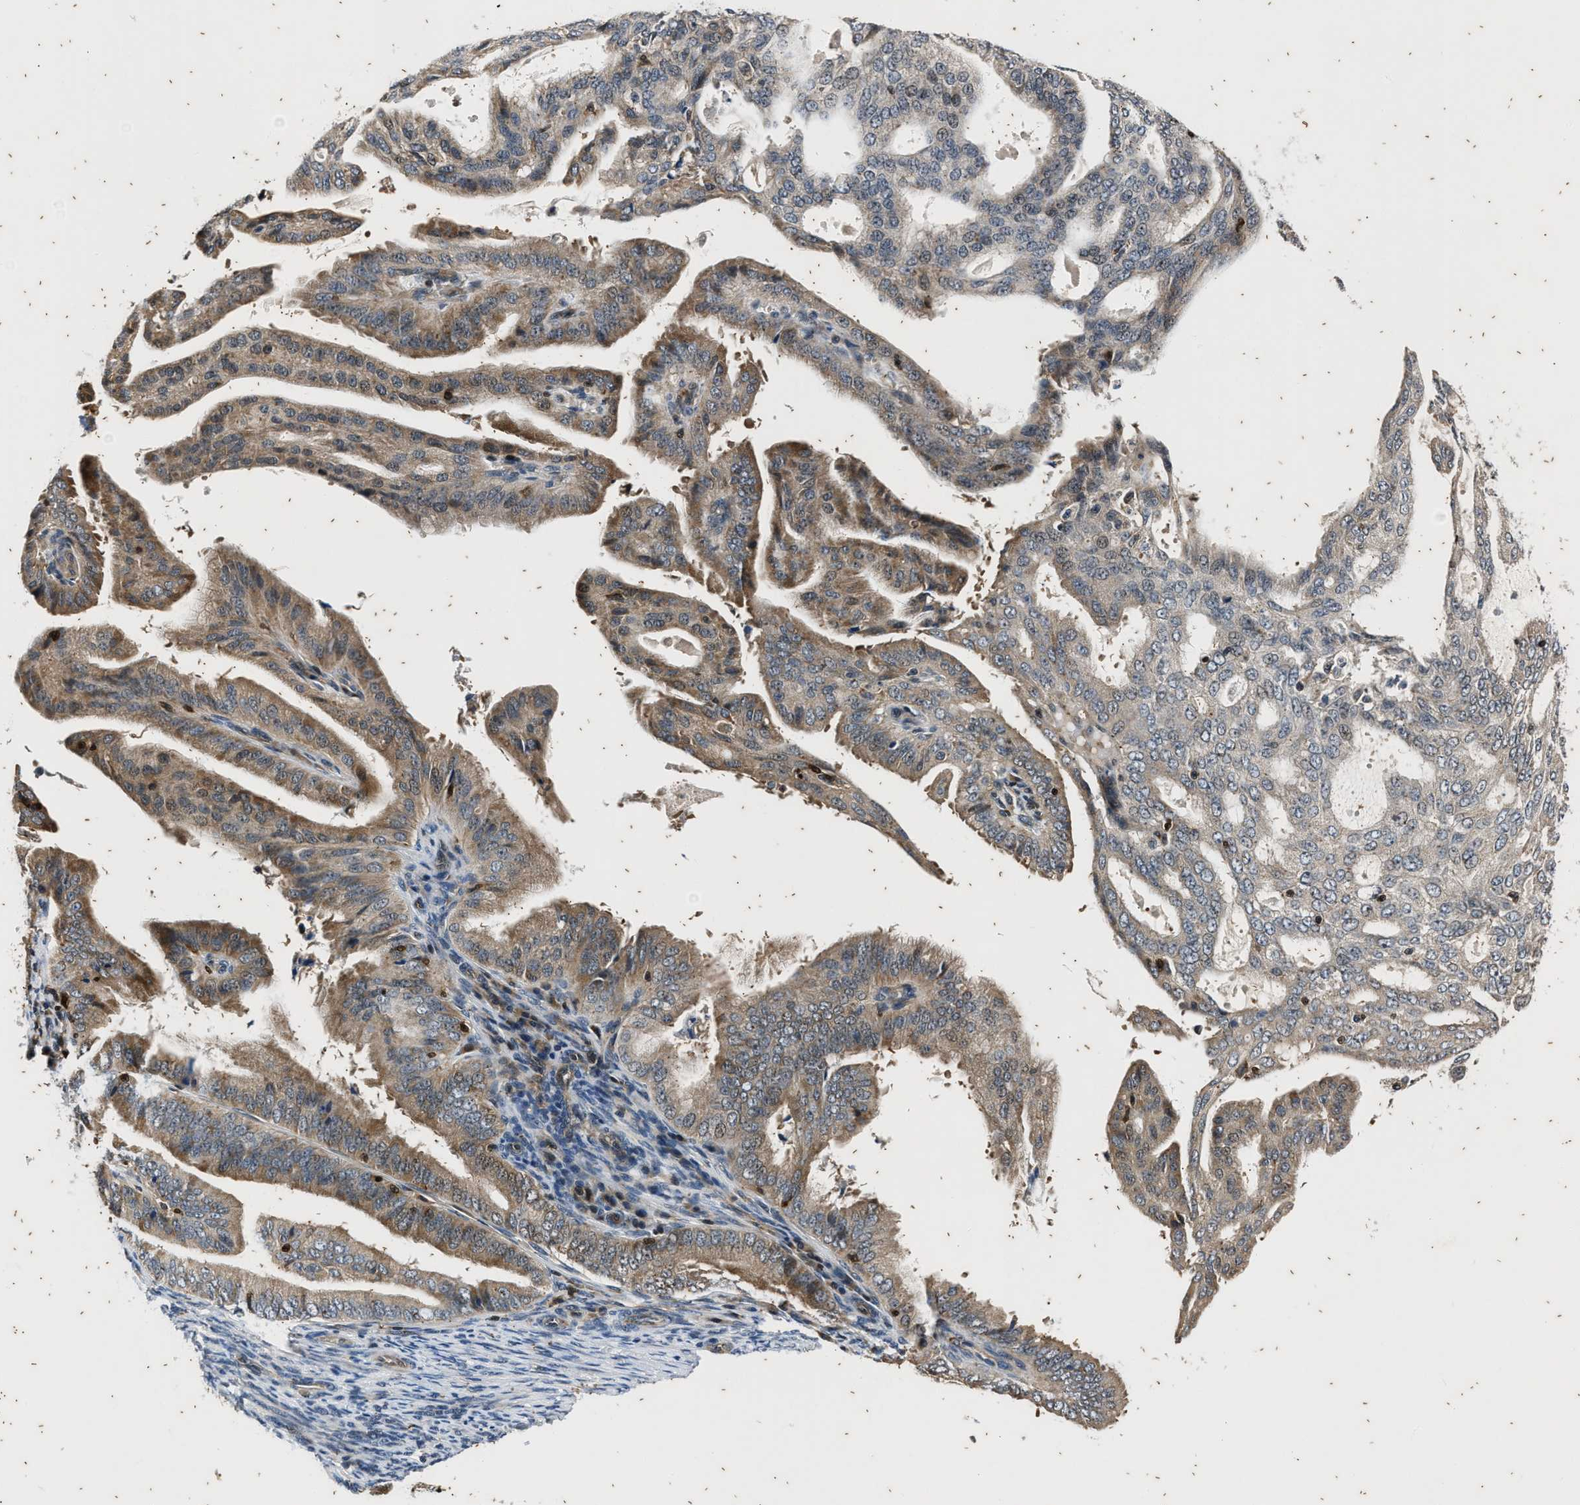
{"staining": {"intensity": "weak", "quantity": ">75%", "location": "cytoplasmic/membranous"}, "tissue": "endometrial cancer", "cell_type": "Tumor cells", "image_type": "cancer", "snomed": [{"axis": "morphology", "description": "Adenocarcinoma, NOS"}, {"axis": "topography", "description": "Endometrium"}], "caption": "Immunohistochemistry of endometrial cancer (adenocarcinoma) shows low levels of weak cytoplasmic/membranous expression in about >75% of tumor cells. The staining was performed using DAB, with brown indicating positive protein expression. Nuclei are stained blue with hematoxylin.", "gene": "PTPN7", "patient": {"sex": "female", "age": 58}}